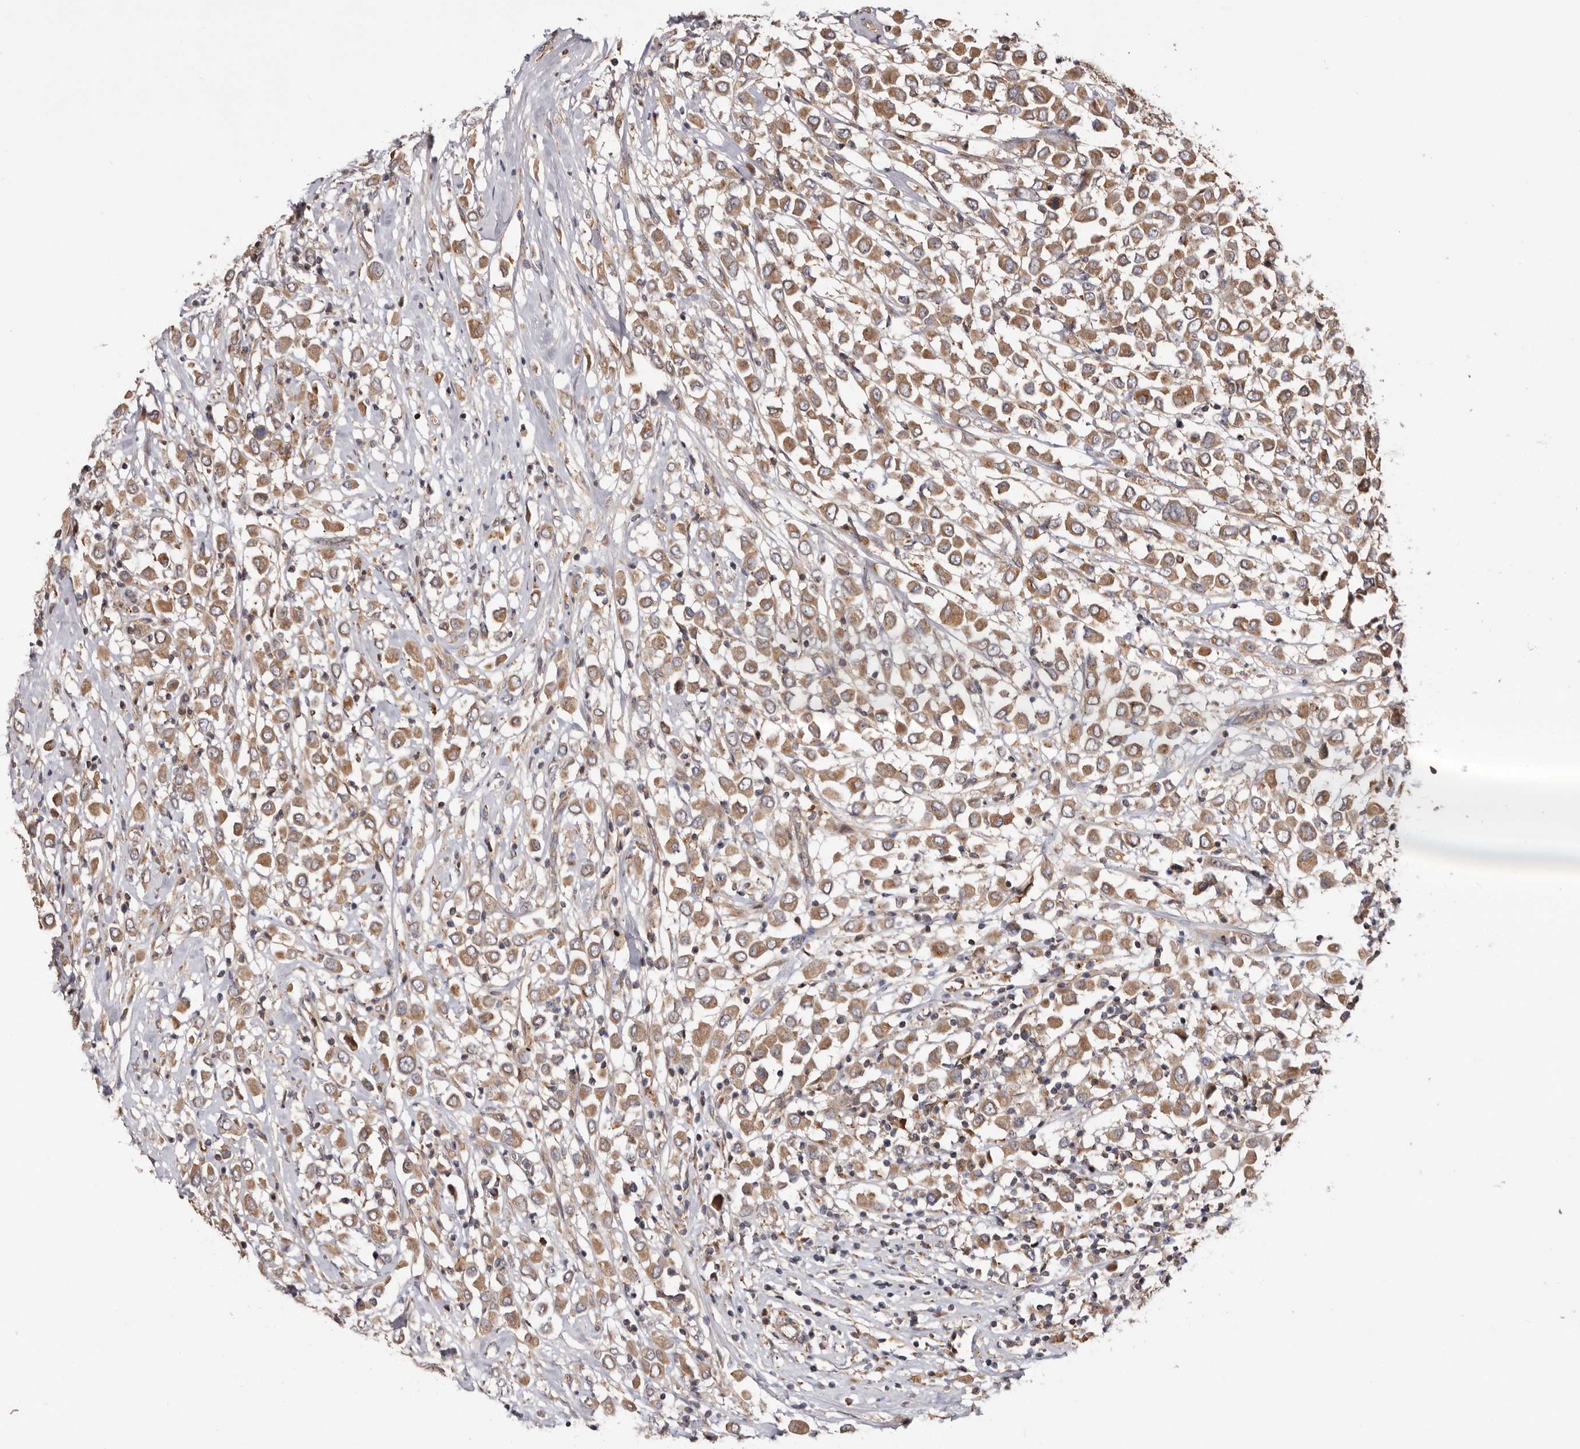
{"staining": {"intensity": "moderate", "quantity": ">75%", "location": "cytoplasmic/membranous"}, "tissue": "breast cancer", "cell_type": "Tumor cells", "image_type": "cancer", "snomed": [{"axis": "morphology", "description": "Duct carcinoma"}, {"axis": "topography", "description": "Breast"}], "caption": "Infiltrating ductal carcinoma (breast) tissue demonstrates moderate cytoplasmic/membranous positivity in approximately >75% of tumor cells Nuclei are stained in blue.", "gene": "TMUB1", "patient": {"sex": "female", "age": 61}}